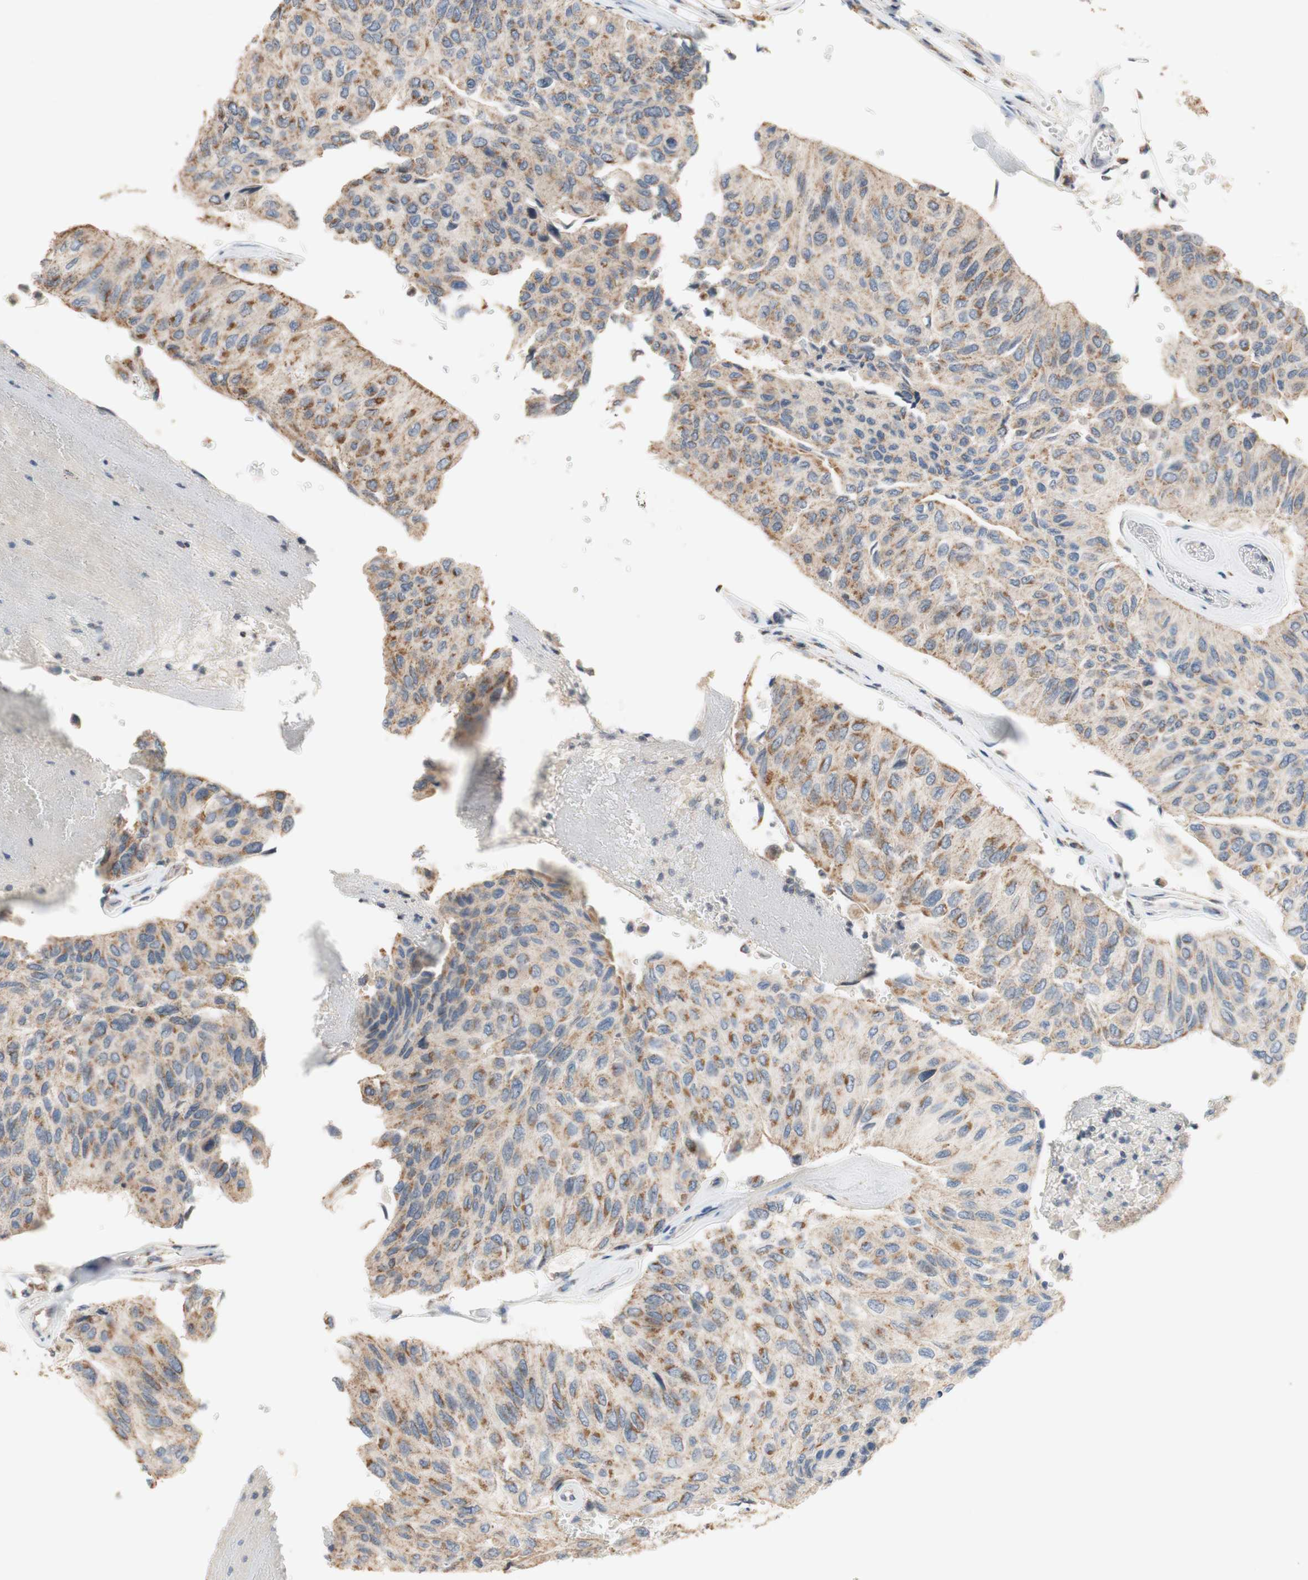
{"staining": {"intensity": "moderate", "quantity": "25%-75%", "location": "cytoplasmic/membranous"}, "tissue": "urothelial cancer", "cell_type": "Tumor cells", "image_type": "cancer", "snomed": [{"axis": "morphology", "description": "Urothelial carcinoma, High grade"}, {"axis": "topography", "description": "Urinary bladder"}], "caption": "There is medium levels of moderate cytoplasmic/membranous expression in tumor cells of urothelial cancer, as demonstrated by immunohistochemical staining (brown color).", "gene": "PTGIS", "patient": {"sex": "male", "age": 66}}